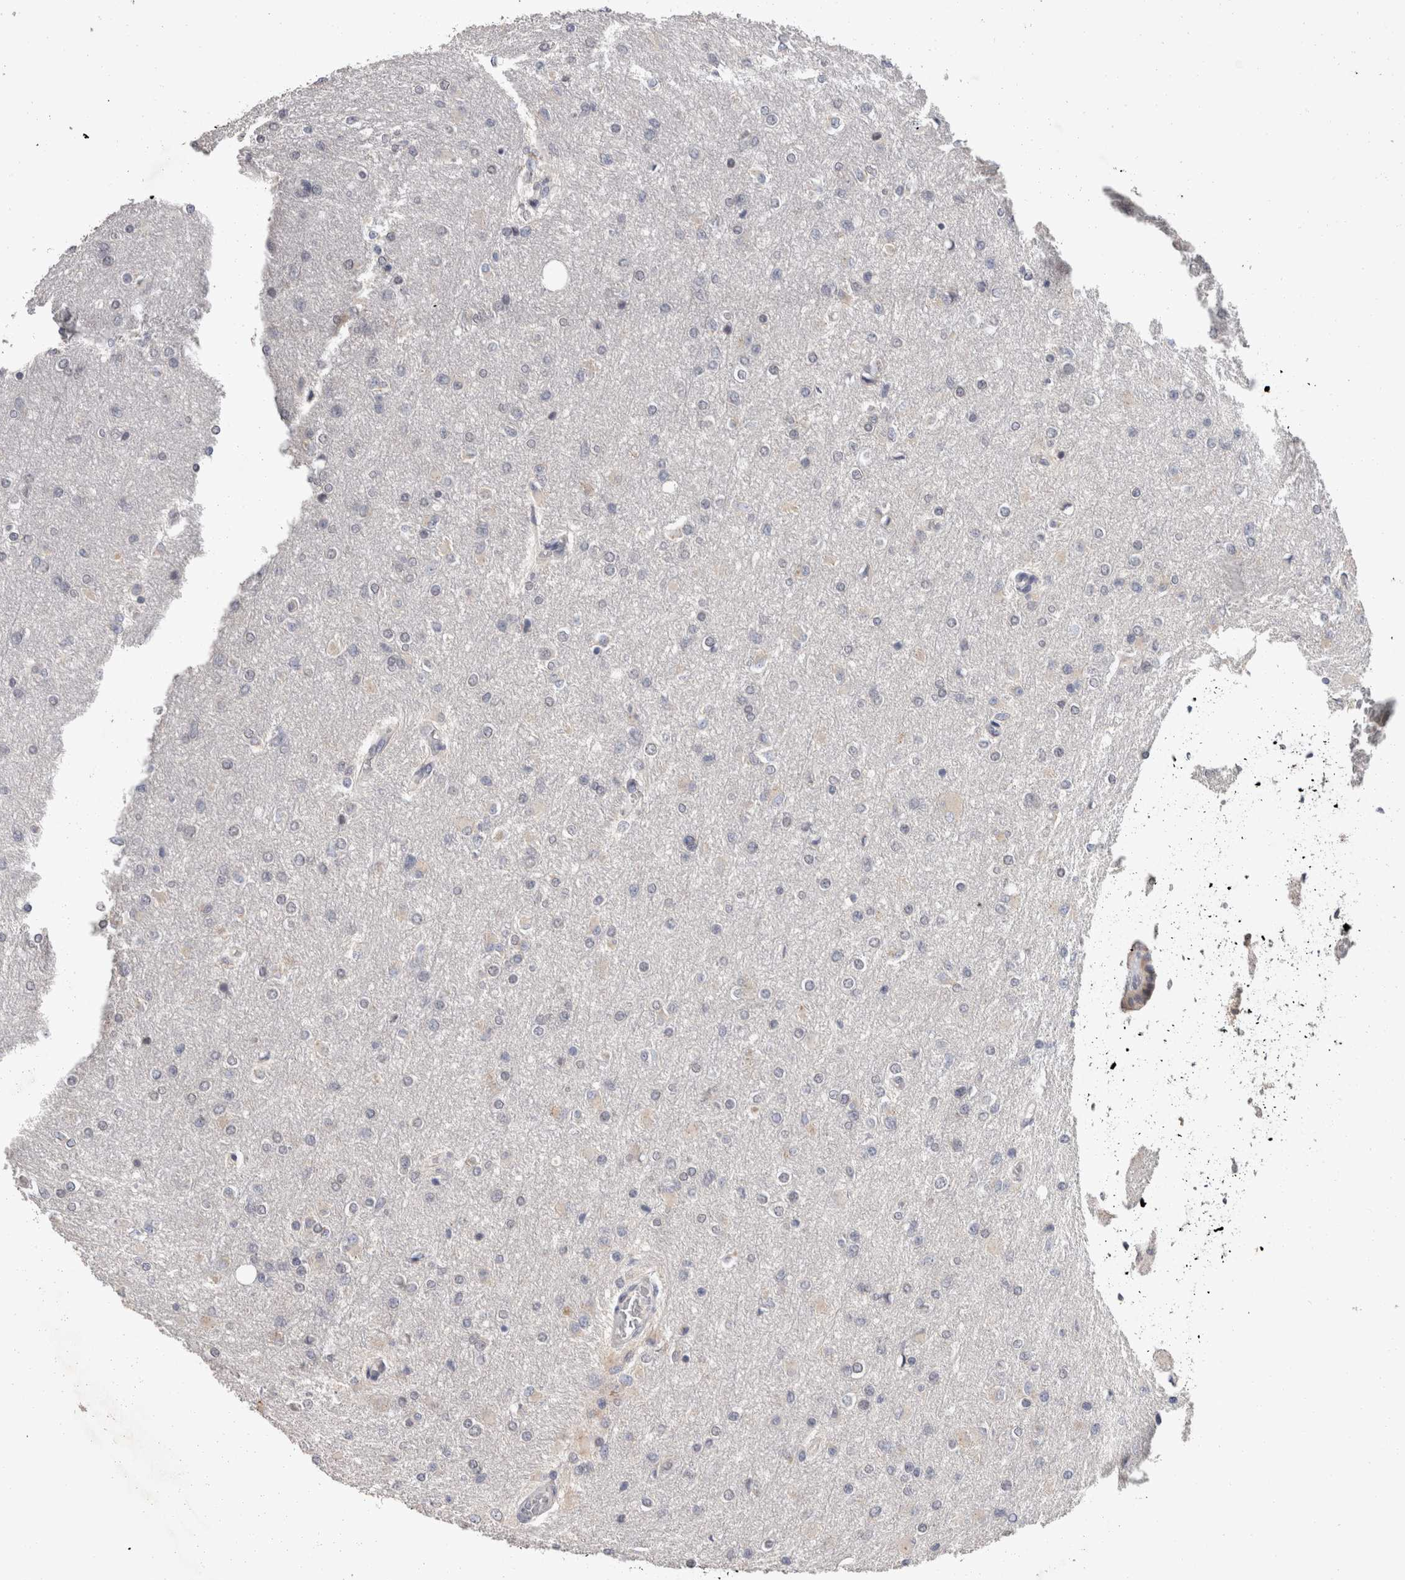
{"staining": {"intensity": "negative", "quantity": "none", "location": "none"}, "tissue": "glioma", "cell_type": "Tumor cells", "image_type": "cancer", "snomed": [{"axis": "morphology", "description": "Glioma, malignant, High grade"}, {"axis": "topography", "description": "Cerebral cortex"}], "caption": "This is a image of immunohistochemistry (IHC) staining of glioma, which shows no expression in tumor cells.", "gene": "FHOD3", "patient": {"sex": "female", "age": 36}}